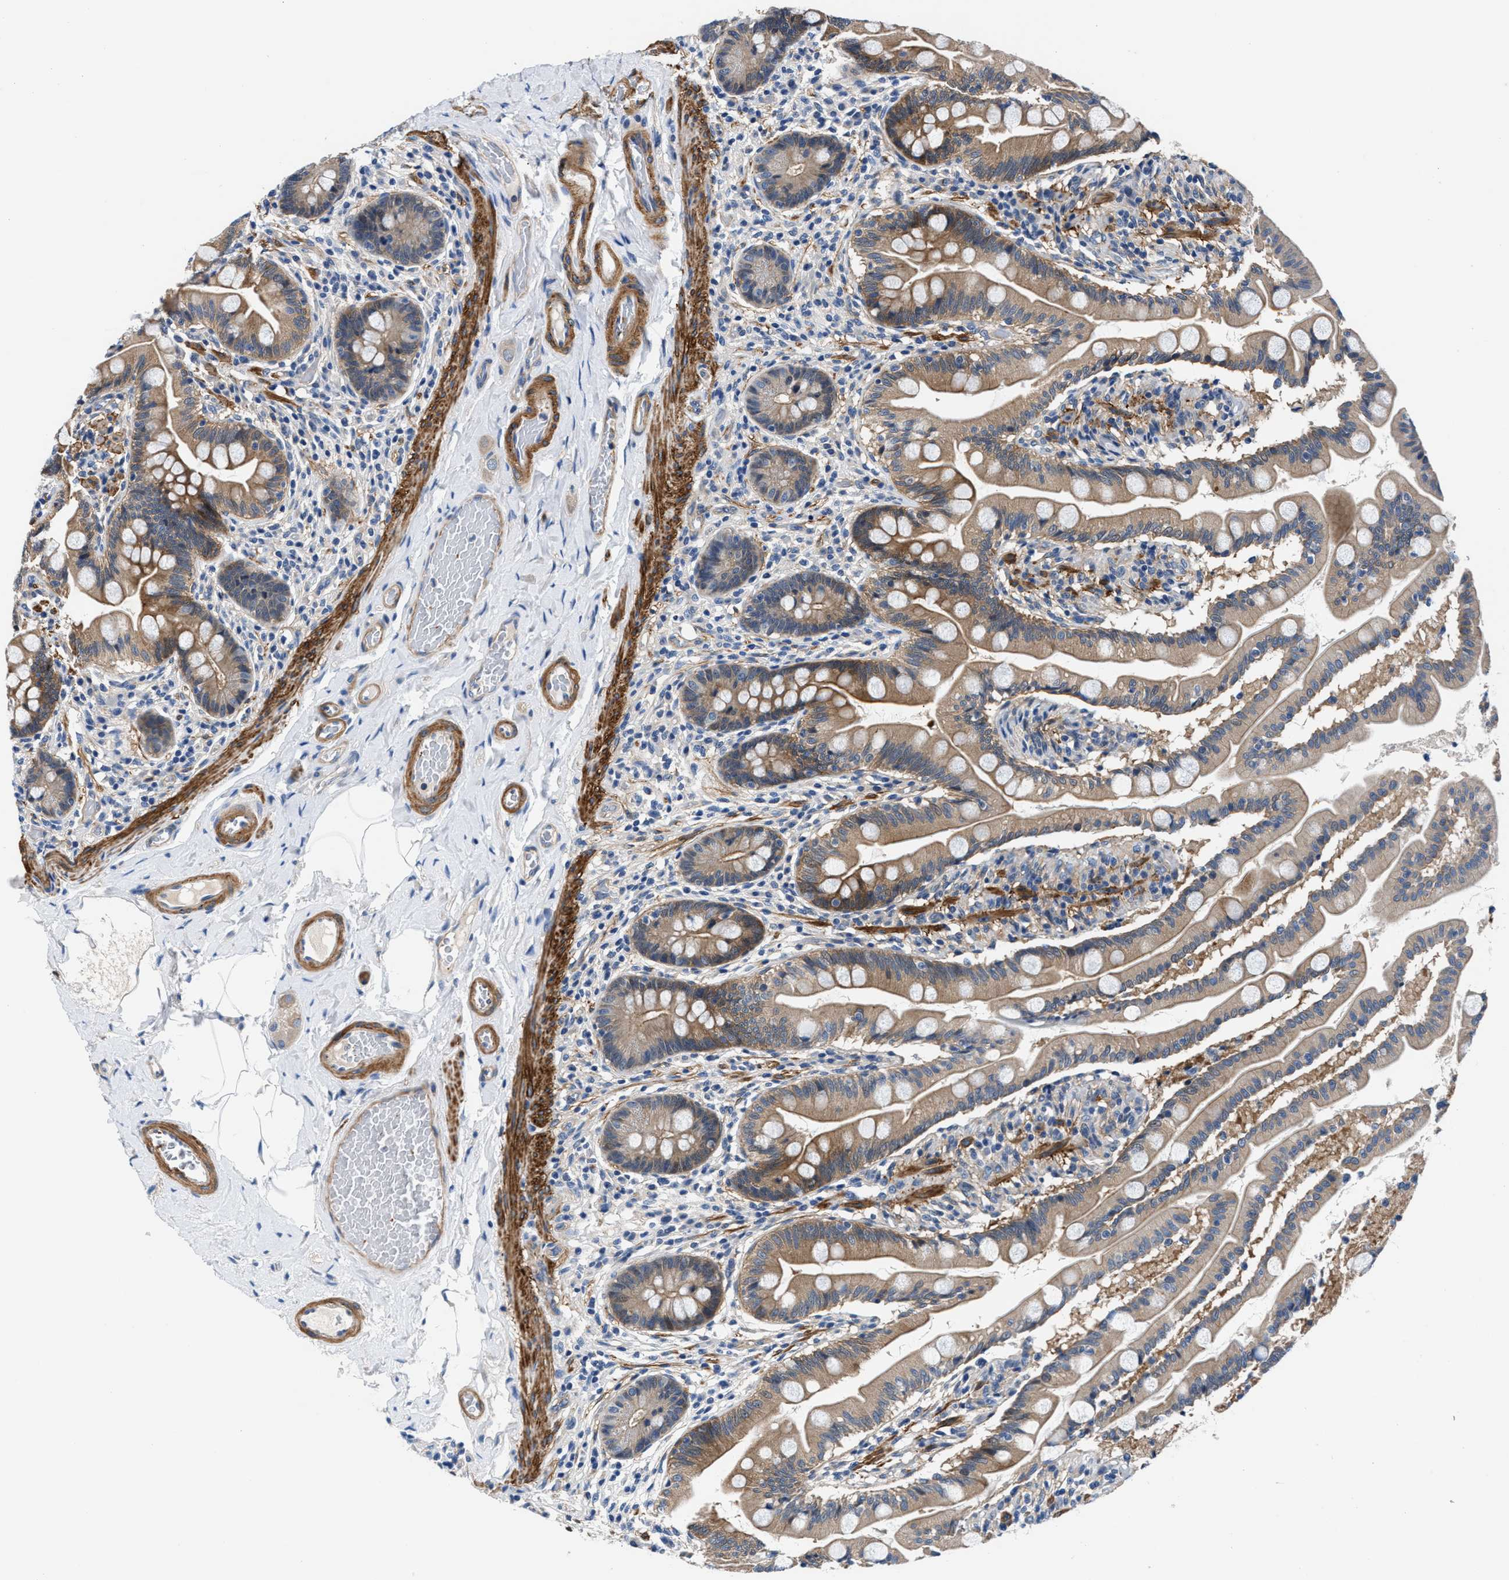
{"staining": {"intensity": "moderate", "quantity": ">75%", "location": "cytoplasmic/membranous"}, "tissue": "small intestine", "cell_type": "Glandular cells", "image_type": "normal", "snomed": [{"axis": "morphology", "description": "Normal tissue, NOS"}, {"axis": "topography", "description": "Small intestine"}], "caption": "The image exhibits staining of normal small intestine, revealing moderate cytoplasmic/membranous protein positivity (brown color) within glandular cells. The protein is shown in brown color, while the nuclei are stained blue.", "gene": "PARG", "patient": {"sex": "female", "age": 56}}